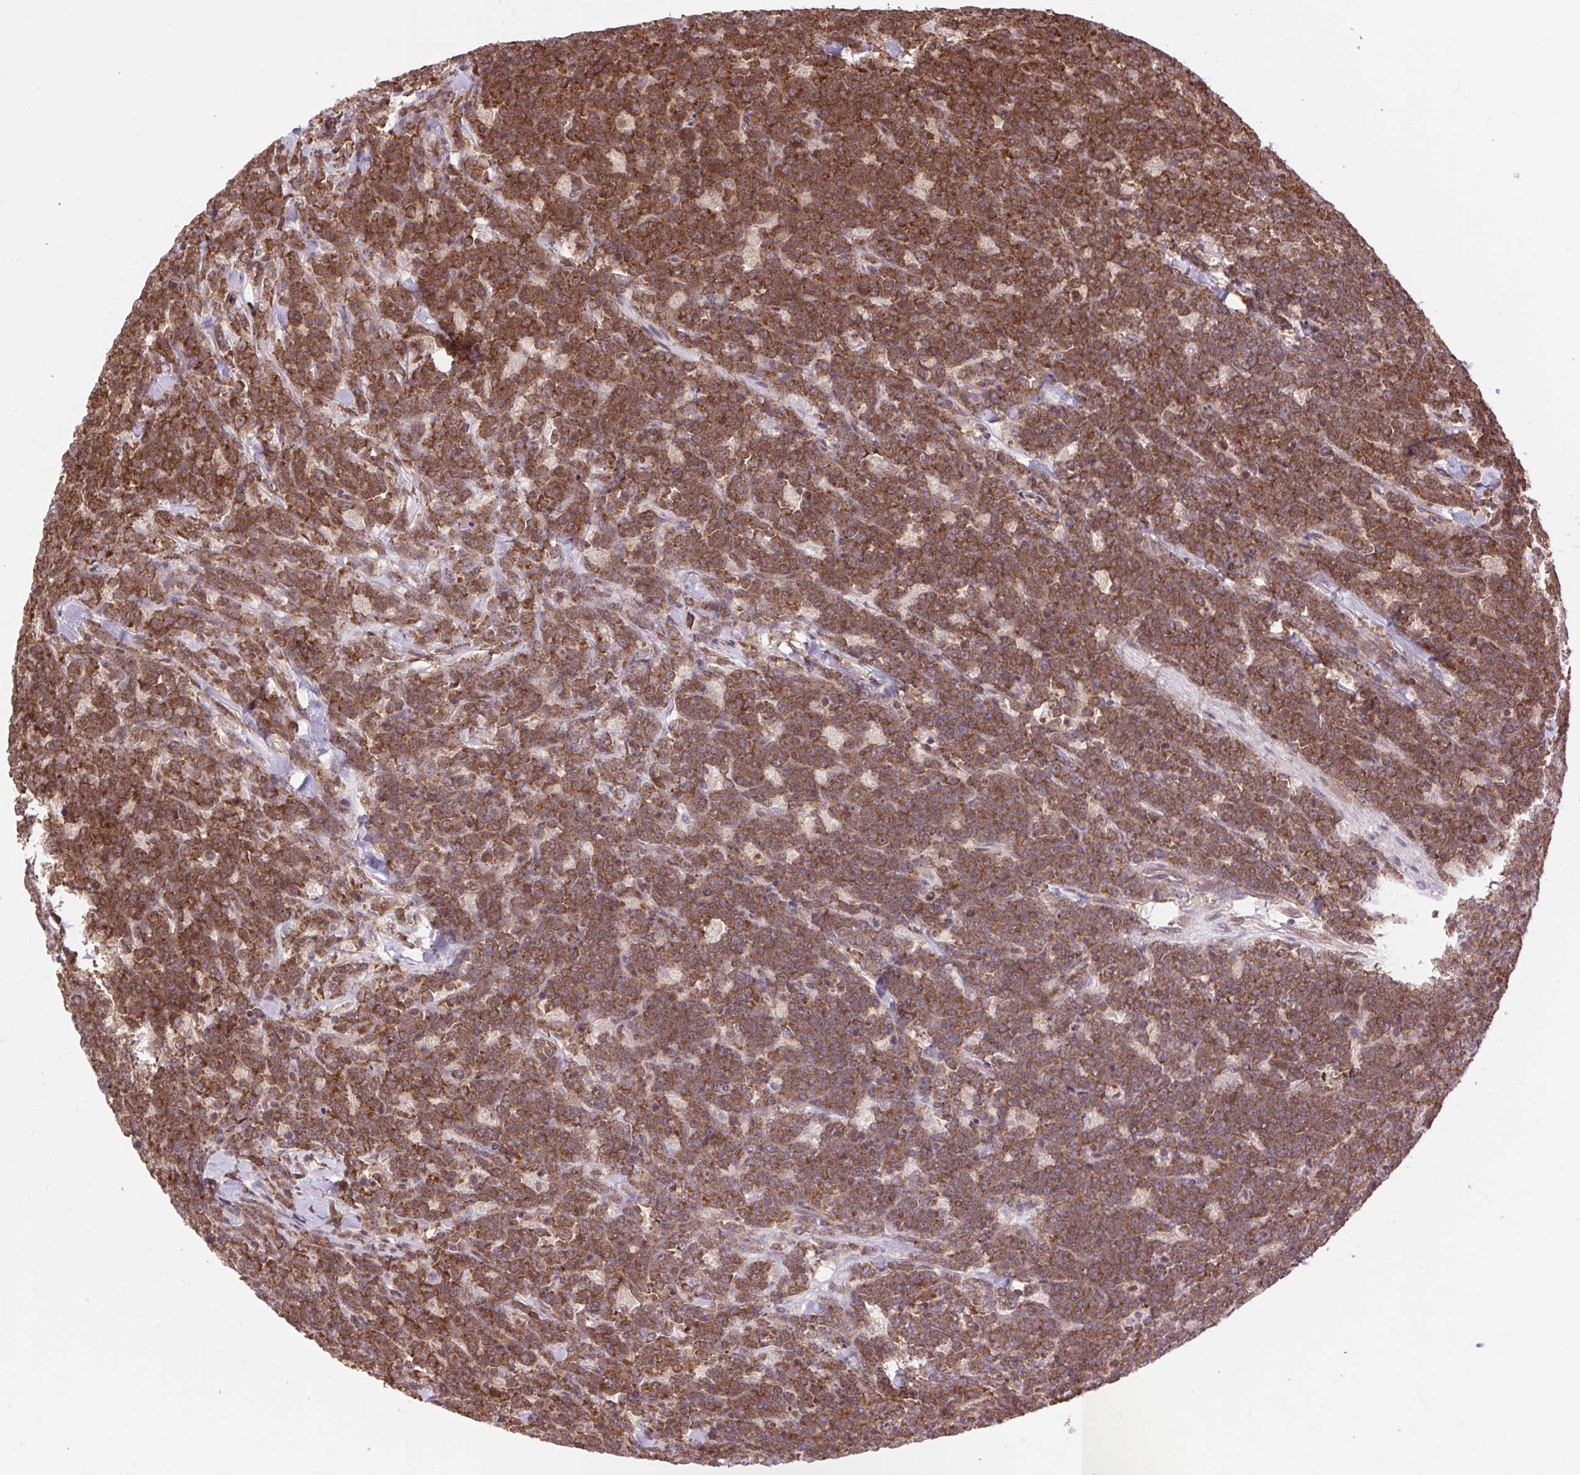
{"staining": {"intensity": "strong", "quantity": ">75%", "location": "cytoplasmic/membranous"}, "tissue": "lymphoma", "cell_type": "Tumor cells", "image_type": "cancer", "snomed": [{"axis": "morphology", "description": "Malignant lymphoma, non-Hodgkin's type, High grade"}, {"axis": "topography", "description": "Small intestine"}], "caption": "Protein analysis of lymphoma tissue demonstrates strong cytoplasmic/membranous expression in about >75% of tumor cells. Nuclei are stained in blue.", "gene": "PLCG1", "patient": {"sex": "male", "age": 8}}